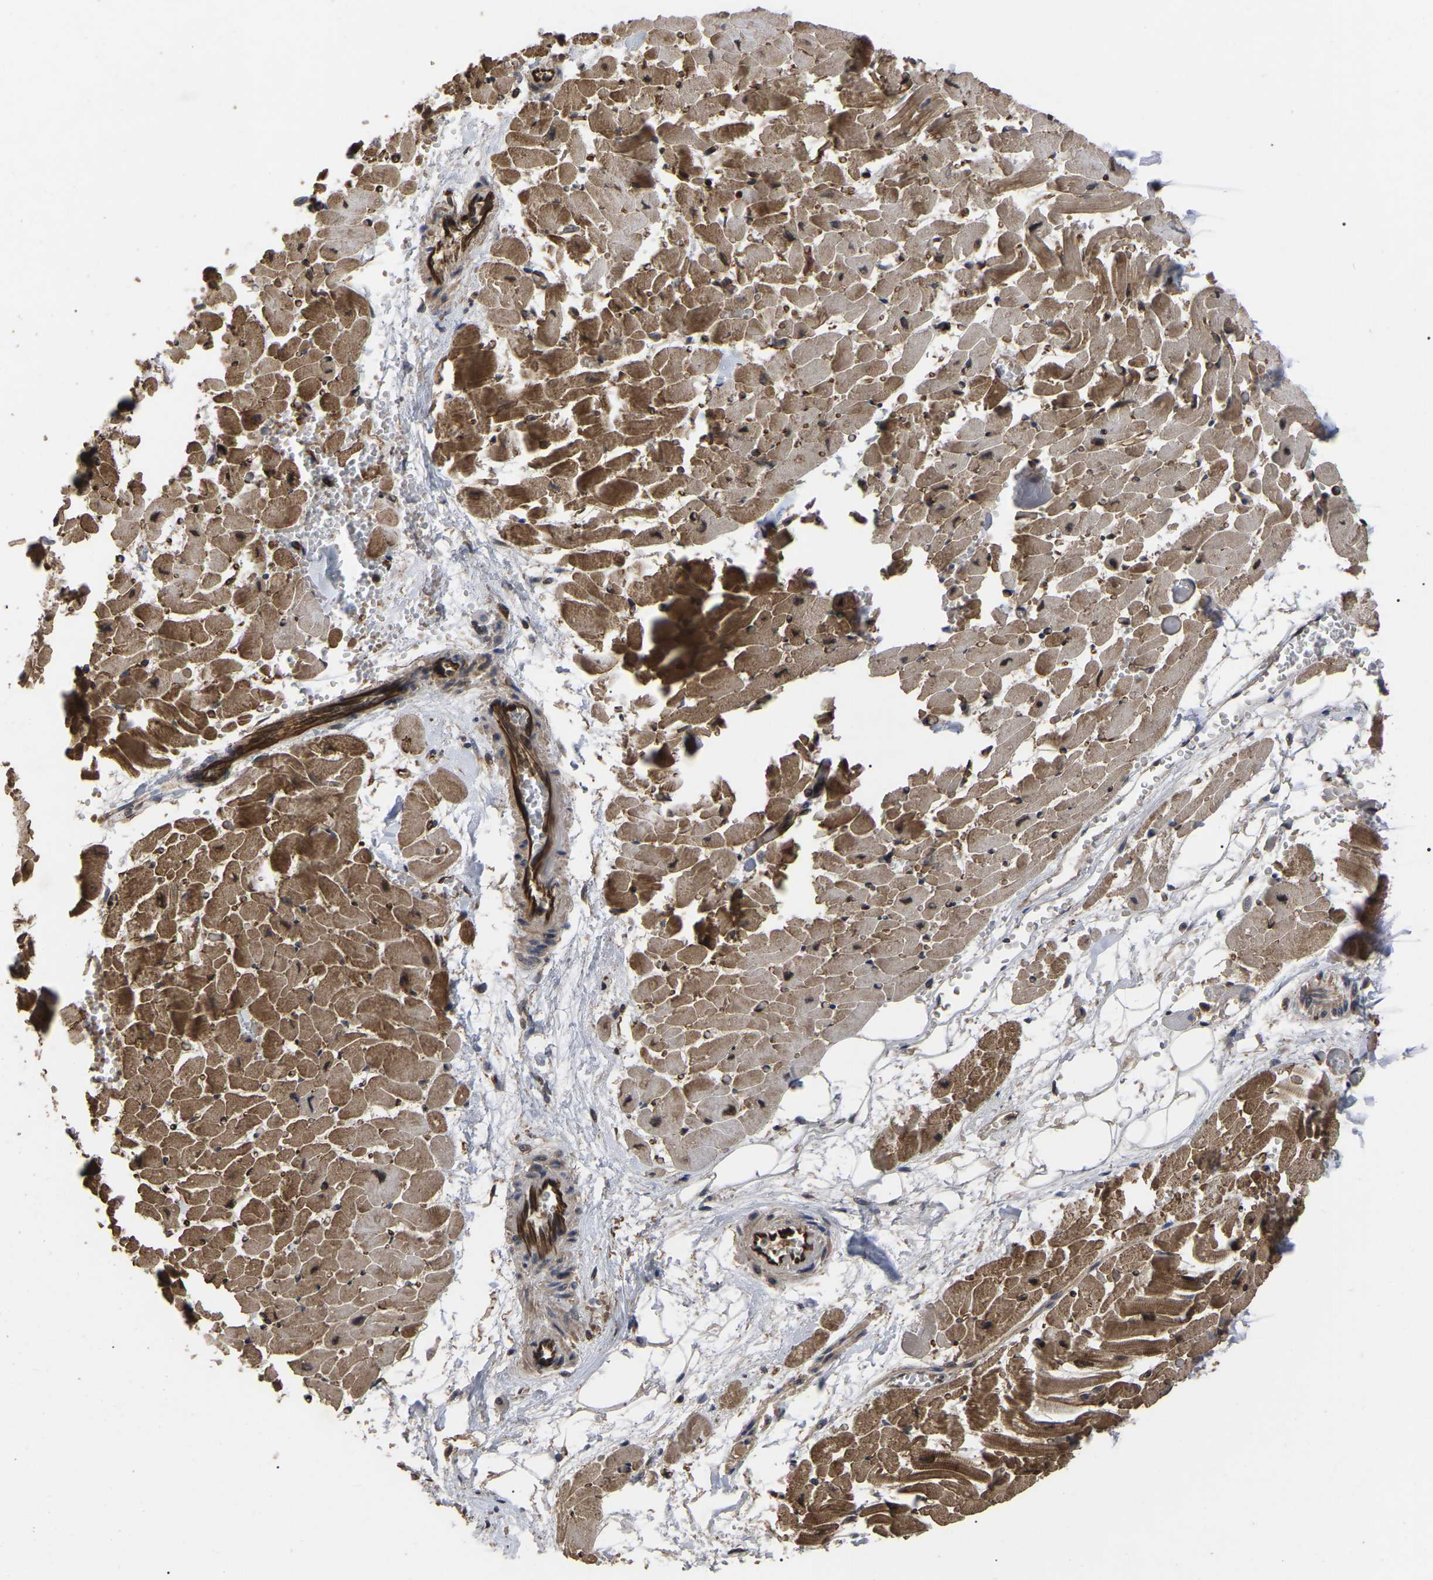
{"staining": {"intensity": "moderate", "quantity": ">75%", "location": "cytoplasmic/membranous,nuclear"}, "tissue": "heart muscle", "cell_type": "Cardiomyocytes", "image_type": "normal", "snomed": [{"axis": "morphology", "description": "Normal tissue, NOS"}, {"axis": "topography", "description": "Heart"}], "caption": "Immunohistochemical staining of unremarkable human heart muscle exhibits moderate cytoplasmic/membranous,nuclear protein expression in about >75% of cardiomyocytes.", "gene": "FAM161B", "patient": {"sex": "female", "age": 19}}